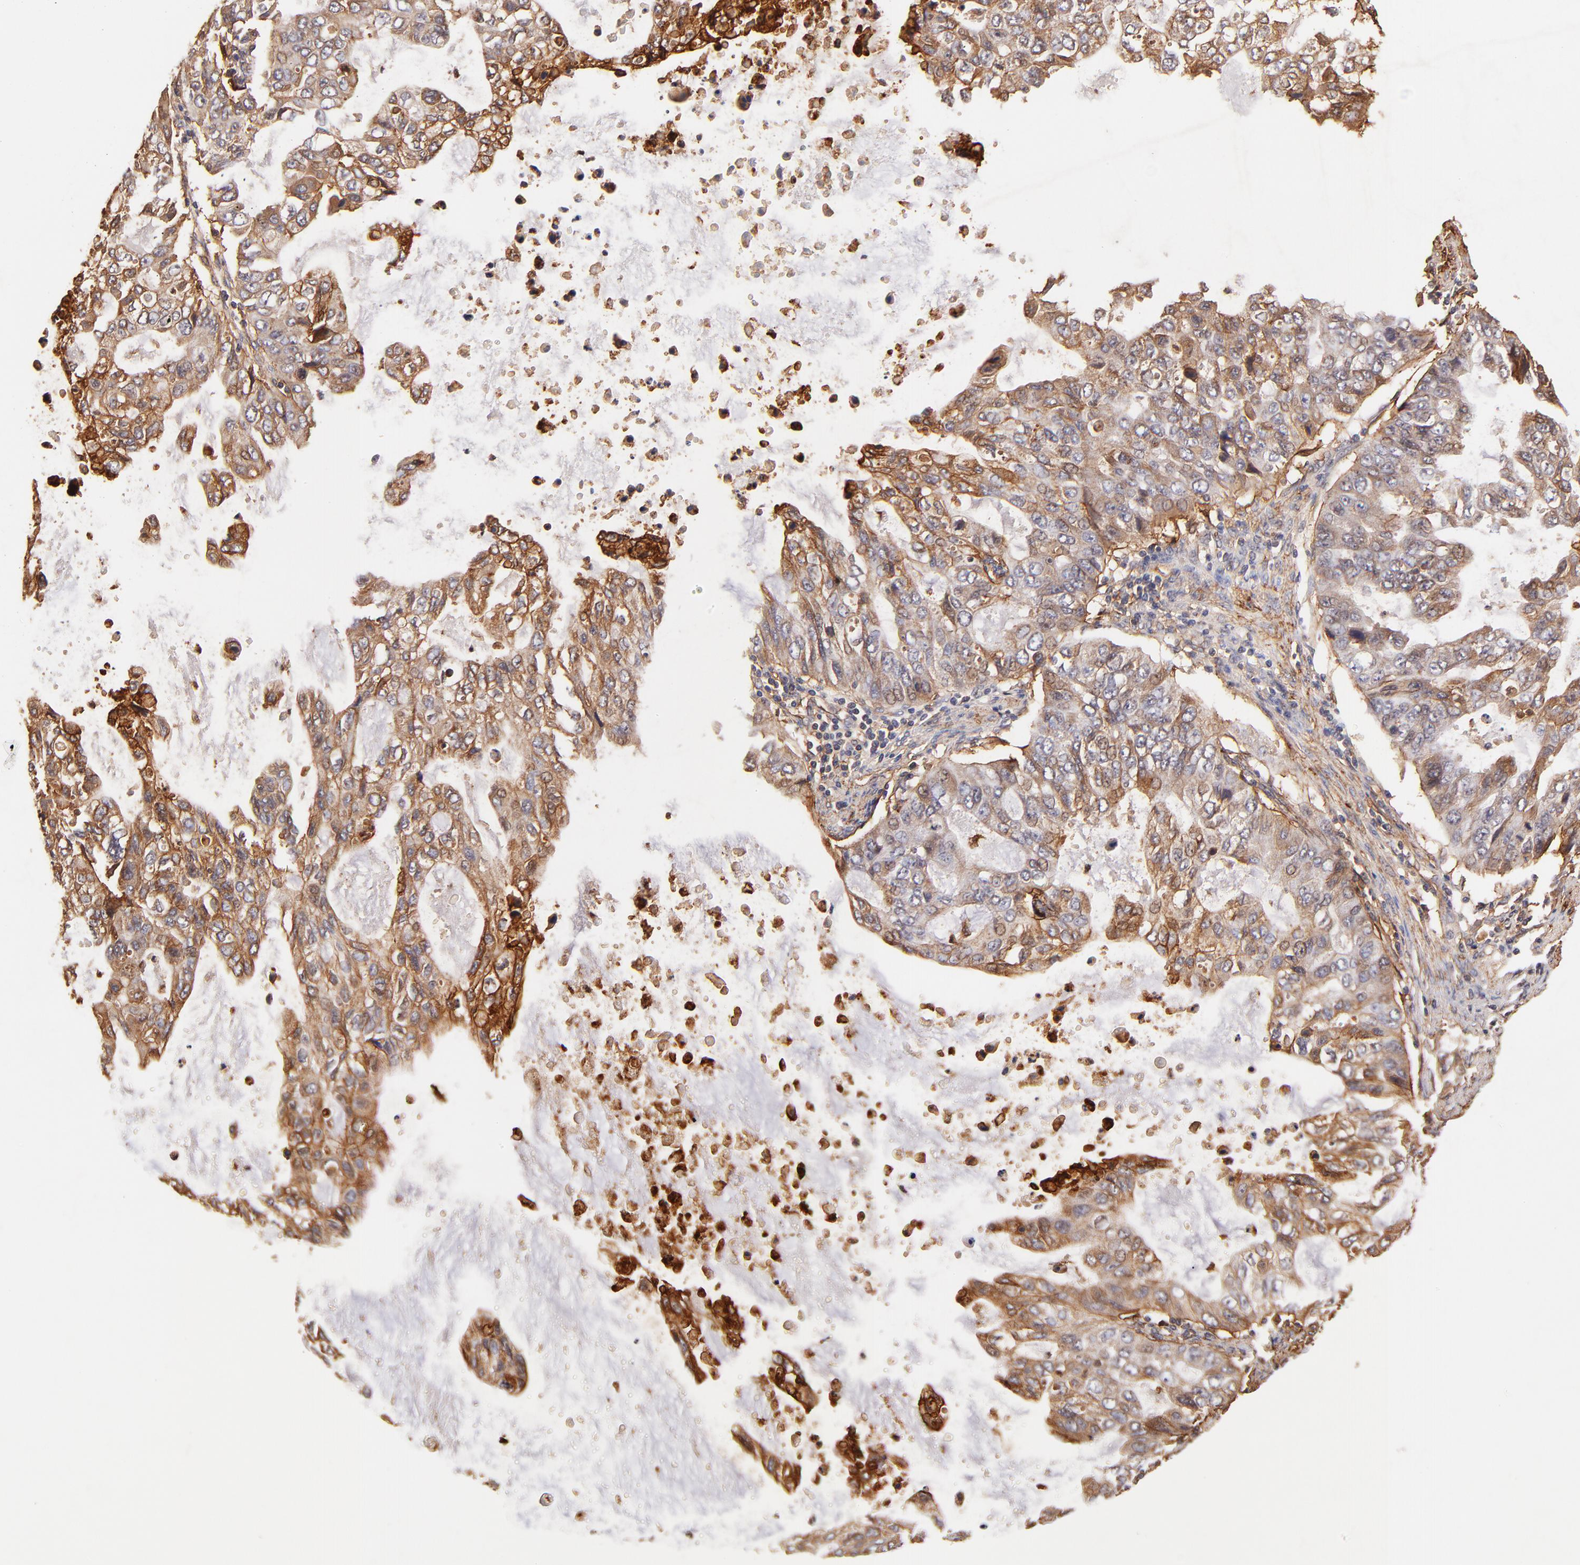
{"staining": {"intensity": "moderate", "quantity": ">75%", "location": "cytoplasmic/membranous"}, "tissue": "stomach cancer", "cell_type": "Tumor cells", "image_type": "cancer", "snomed": [{"axis": "morphology", "description": "Adenocarcinoma, NOS"}, {"axis": "topography", "description": "Stomach, upper"}], "caption": "Human stomach cancer (adenocarcinoma) stained with a brown dye displays moderate cytoplasmic/membranous positive expression in approximately >75% of tumor cells.", "gene": "ITGB1", "patient": {"sex": "female", "age": 52}}